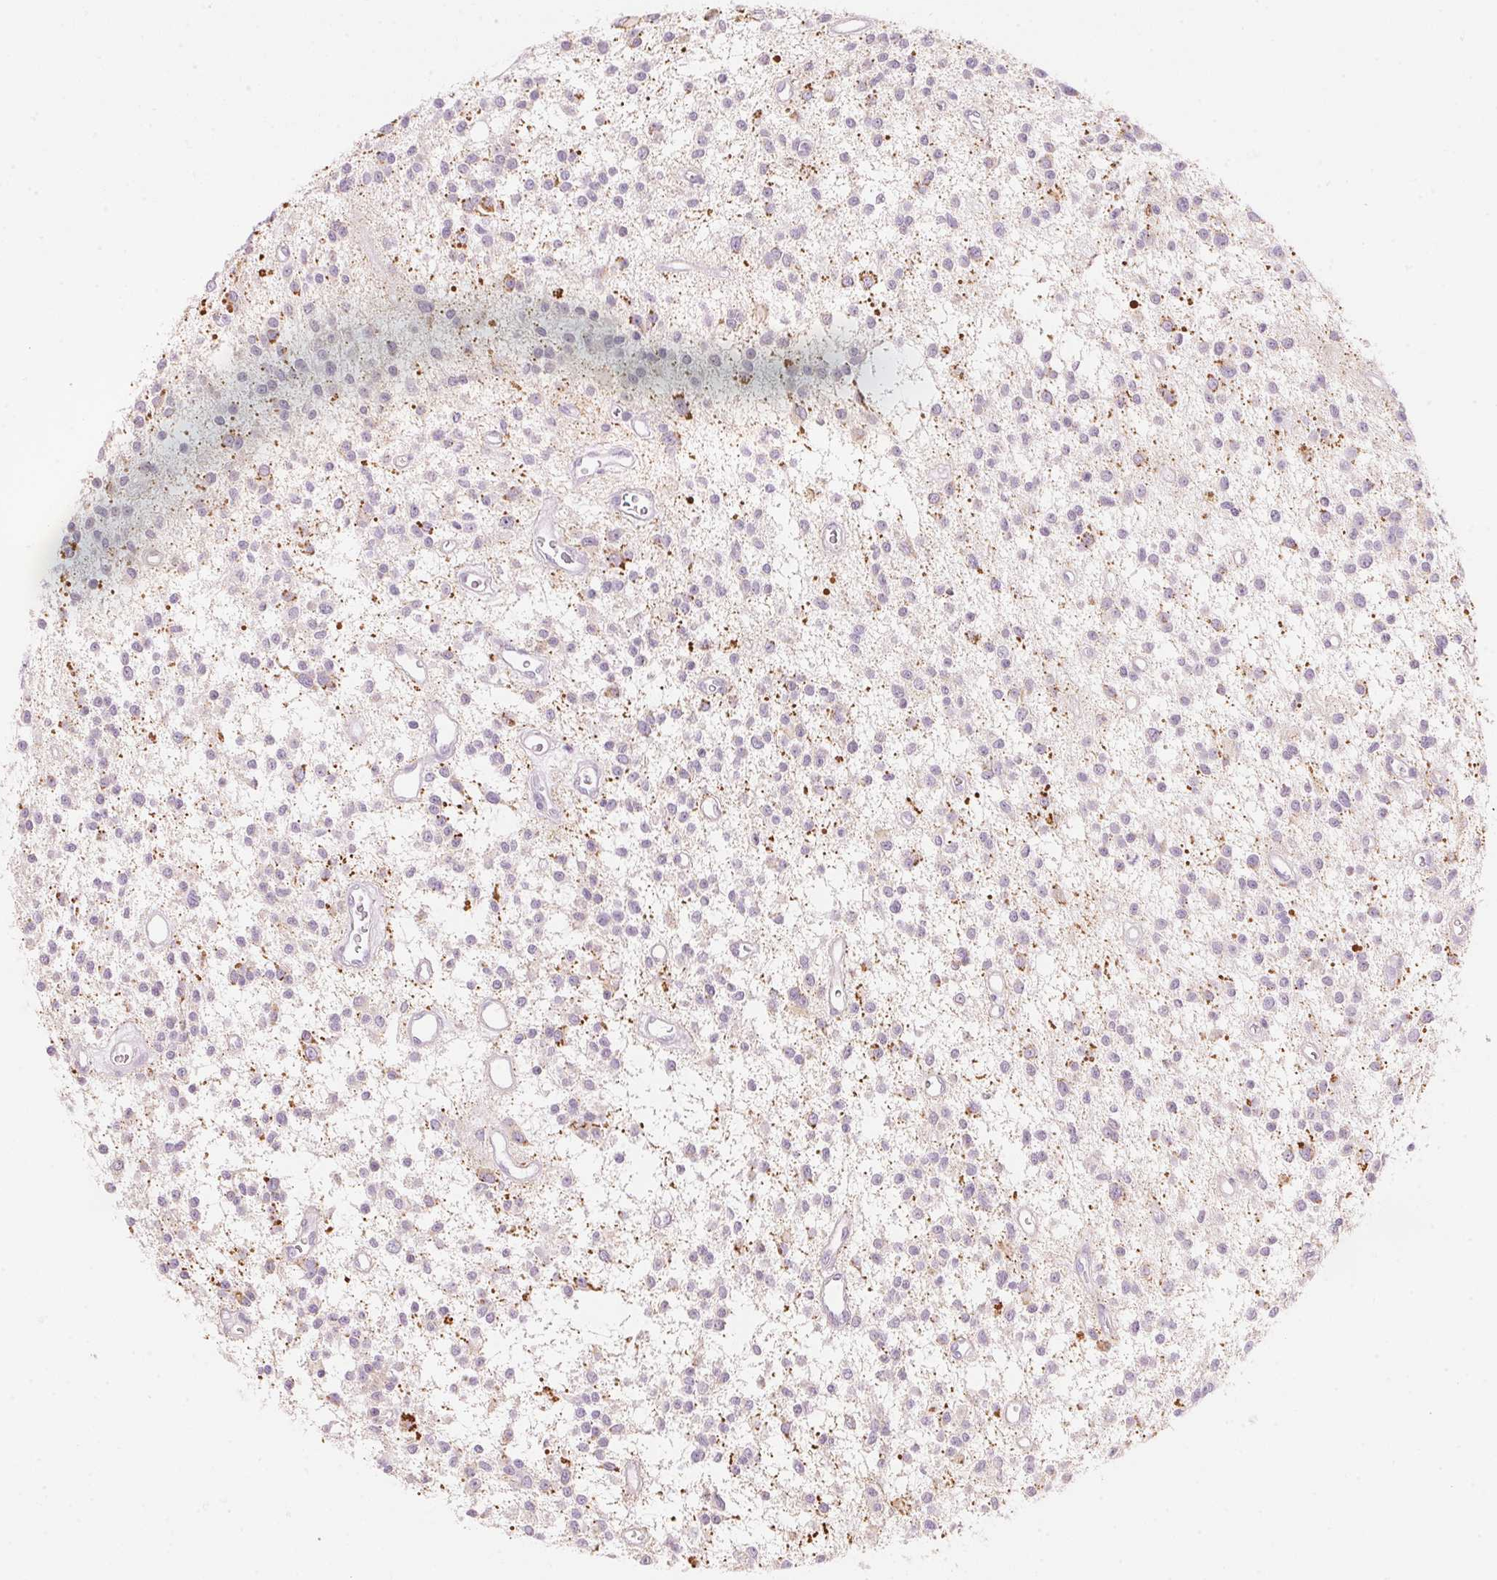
{"staining": {"intensity": "moderate", "quantity": "<25%", "location": "cytoplasmic/membranous"}, "tissue": "glioma", "cell_type": "Tumor cells", "image_type": "cancer", "snomed": [{"axis": "morphology", "description": "Glioma, malignant, Low grade"}, {"axis": "topography", "description": "Brain"}], "caption": "The immunohistochemical stain labels moderate cytoplasmic/membranous staining in tumor cells of glioma tissue.", "gene": "HOXB13", "patient": {"sex": "male", "age": 43}}